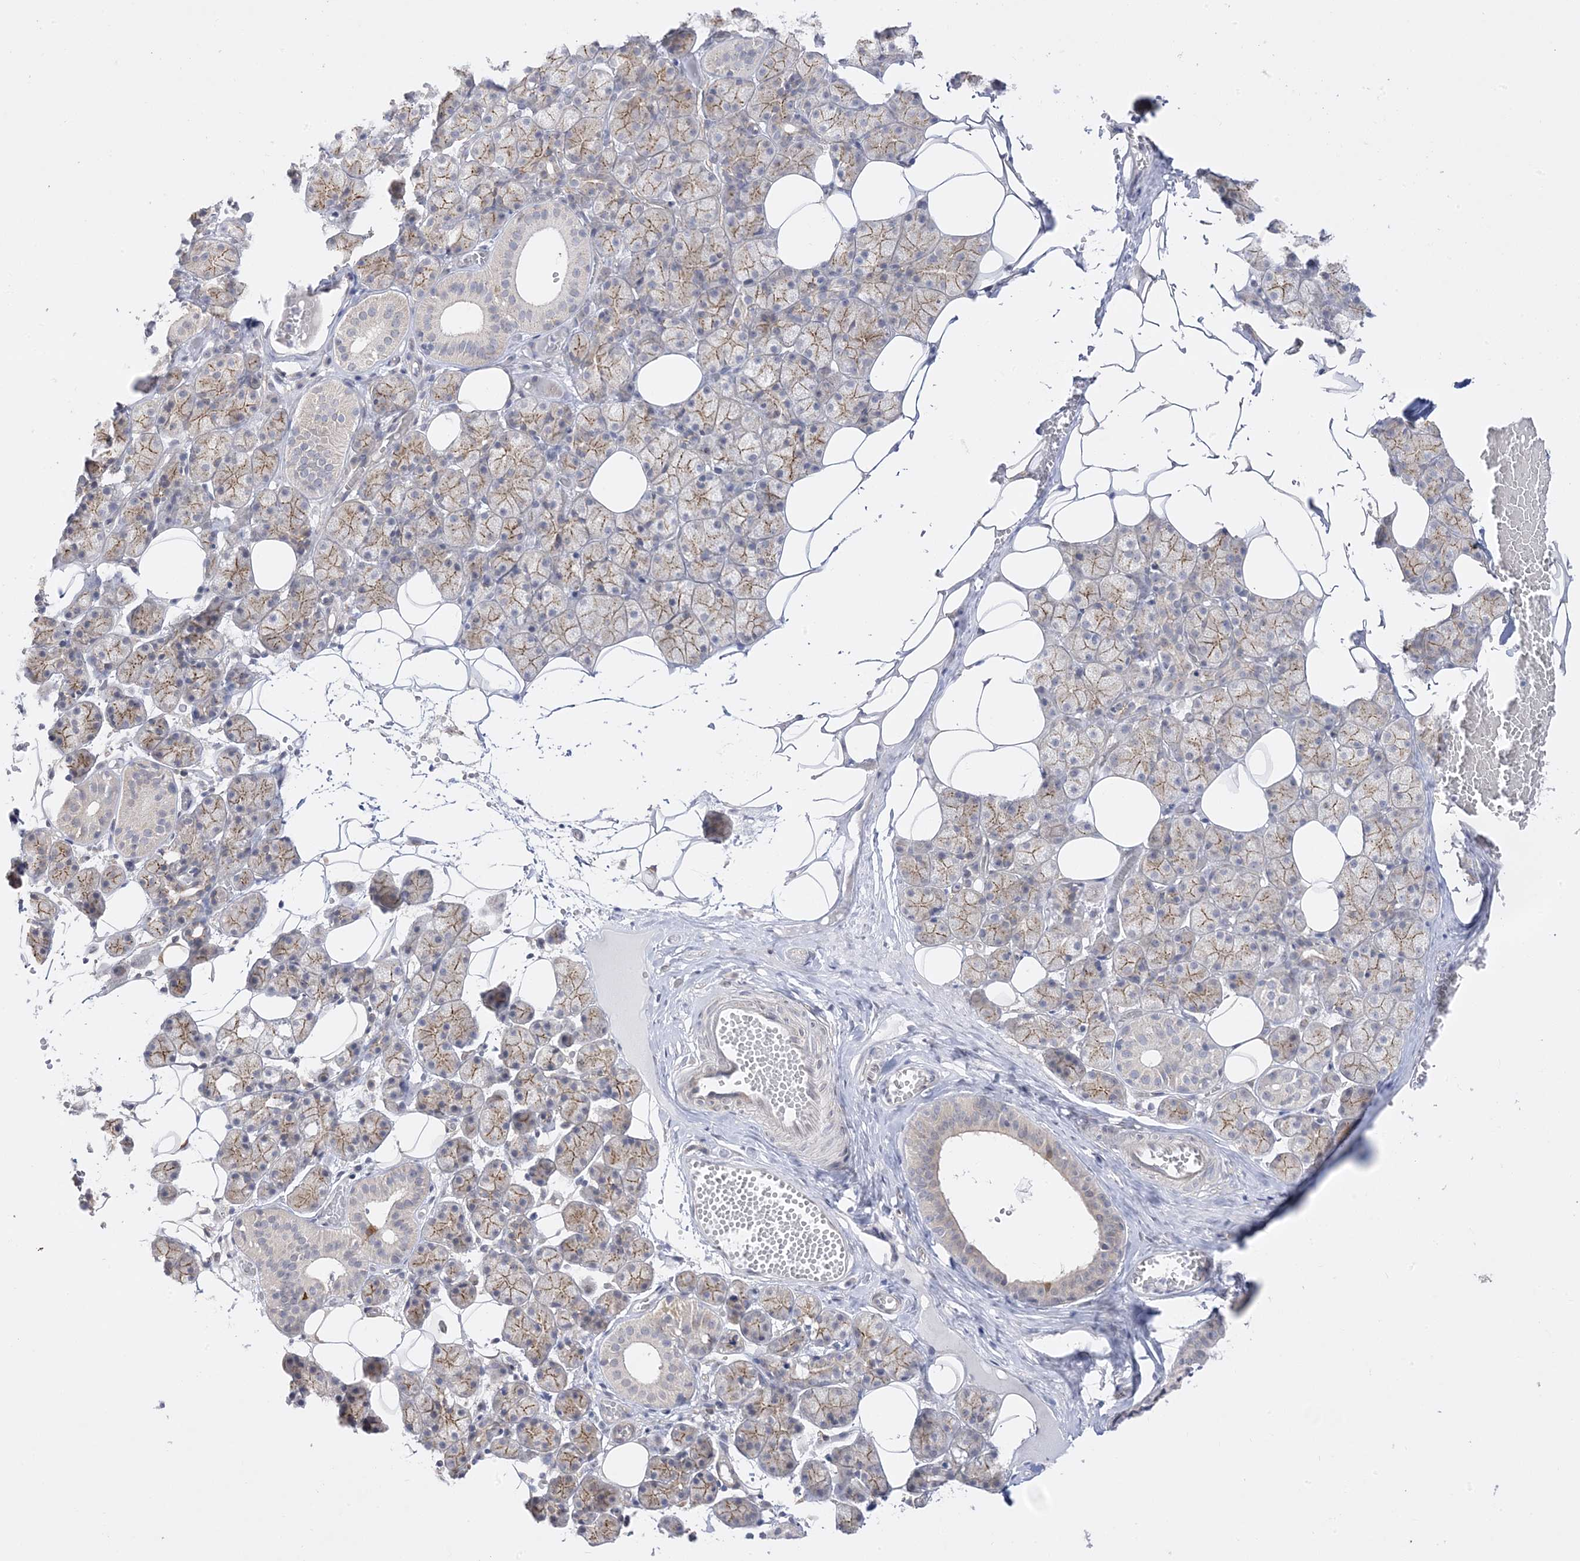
{"staining": {"intensity": "moderate", "quantity": "25%-75%", "location": "cytoplasmic/membranous"}, "tissue": "salivary gland", "cell_type": "Glandular cells", "image_type": "normal", "snomed": [{"axis": "morphology", "description": "Normal tissue, NOS"}, {"axis": "topography", "description": "Salivary gland"}], "caption": "Moderate cytoplasmic/membranous protein expression is seen in approximately 25%-75% of glandular cells in salivary gland. The protein is stained brown, and the nuclei are stained in blue (DAB IHC with brightfield microscopy, high magnification).", "gene": "C2CD2", "patient": {"sex": "female", "age": 33}}